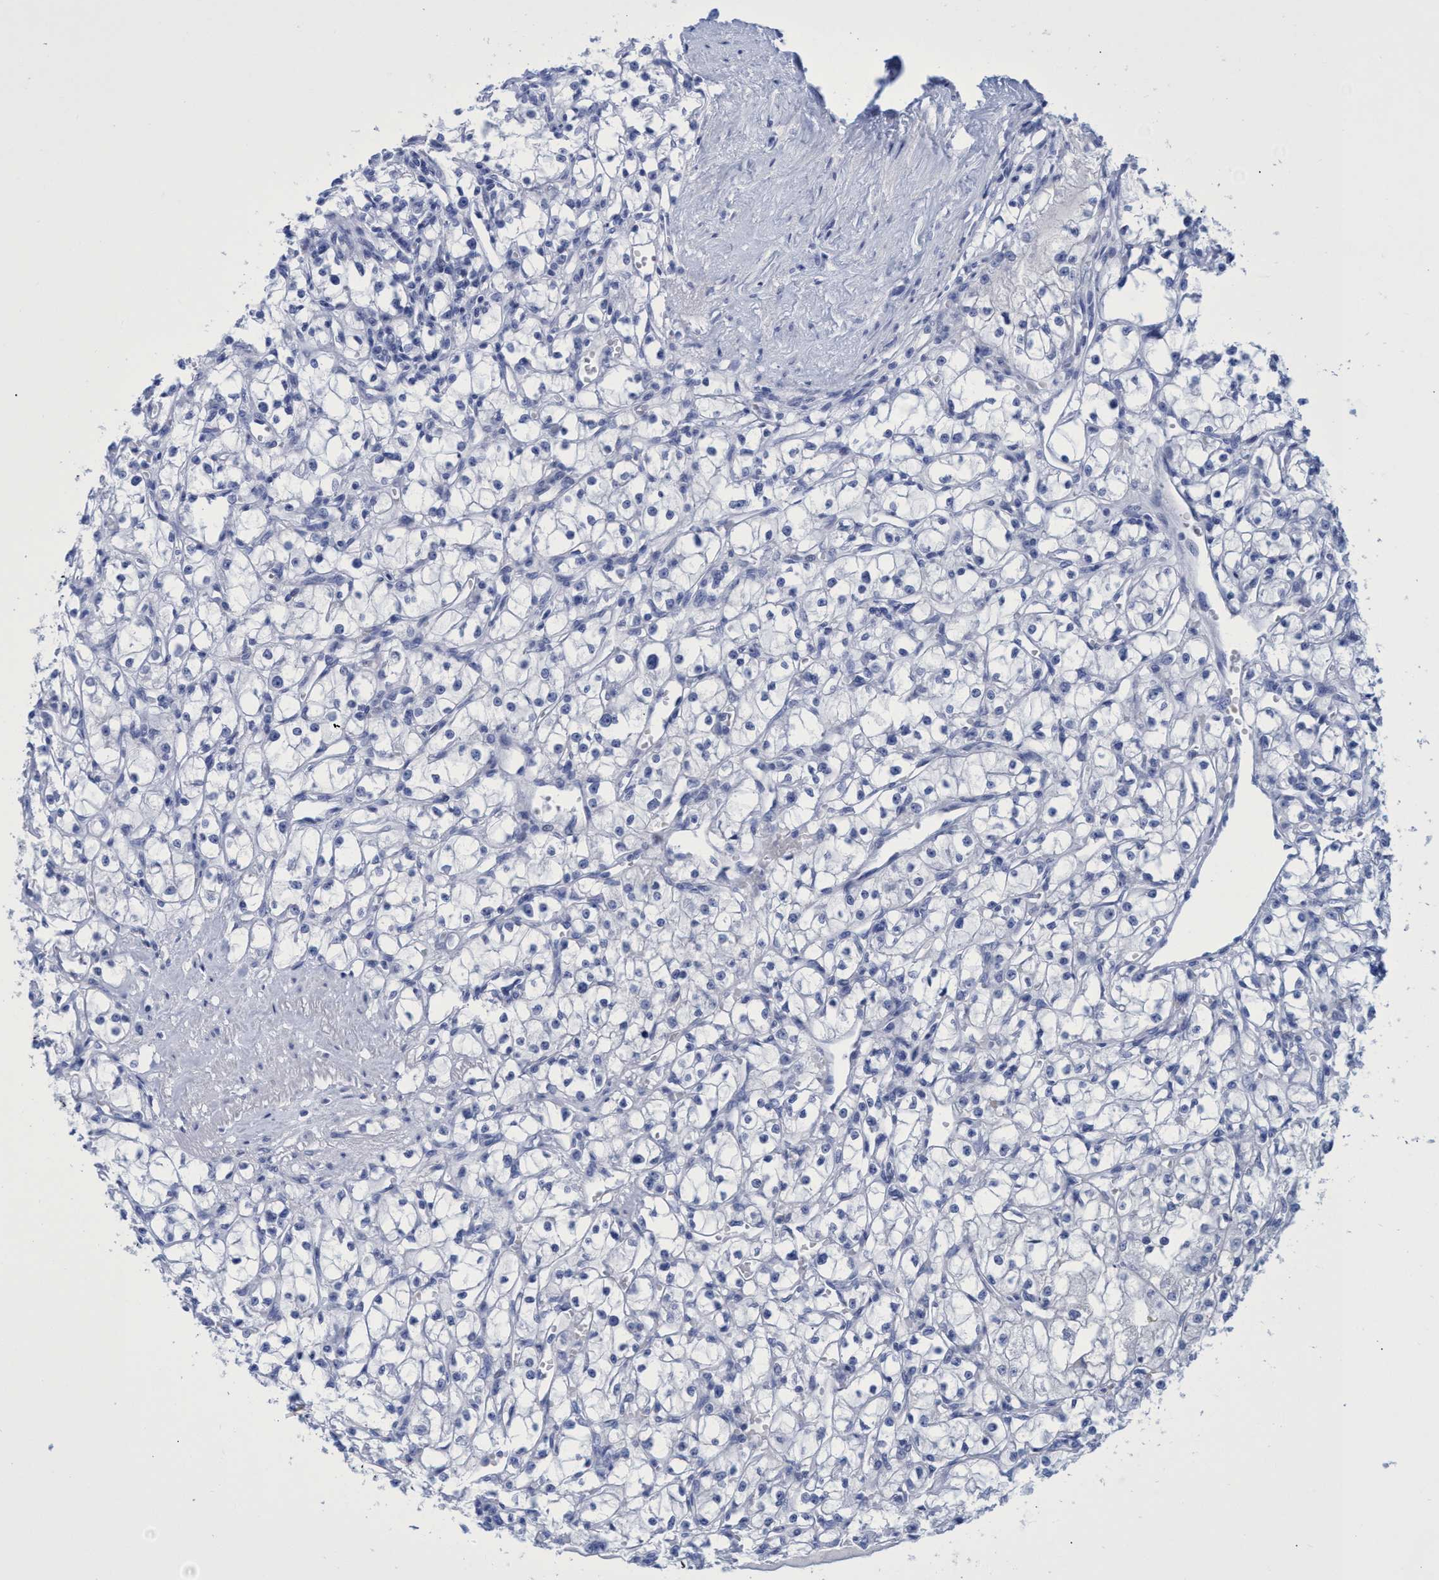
{"staining": {"intensity": "negative", "quantity": "none", "location": "none"}, "tissue": "renal cancer", "cell_type": "Tumor cells", "image_type": "cancer", "snomed": [{"axis": "morphology", "description": "Adenocarcinoma, NOS"}, {"axis": "topography", "description": "Kidney"}], "caption": "Immunohistochemistry photomicrograph of neoplastic tissue: renal cancer stained with DAB demonstrates no significant protein positivity in tumor cells.", "gene": "INSL6", "patient": {"sex": "male", "age": 56}}